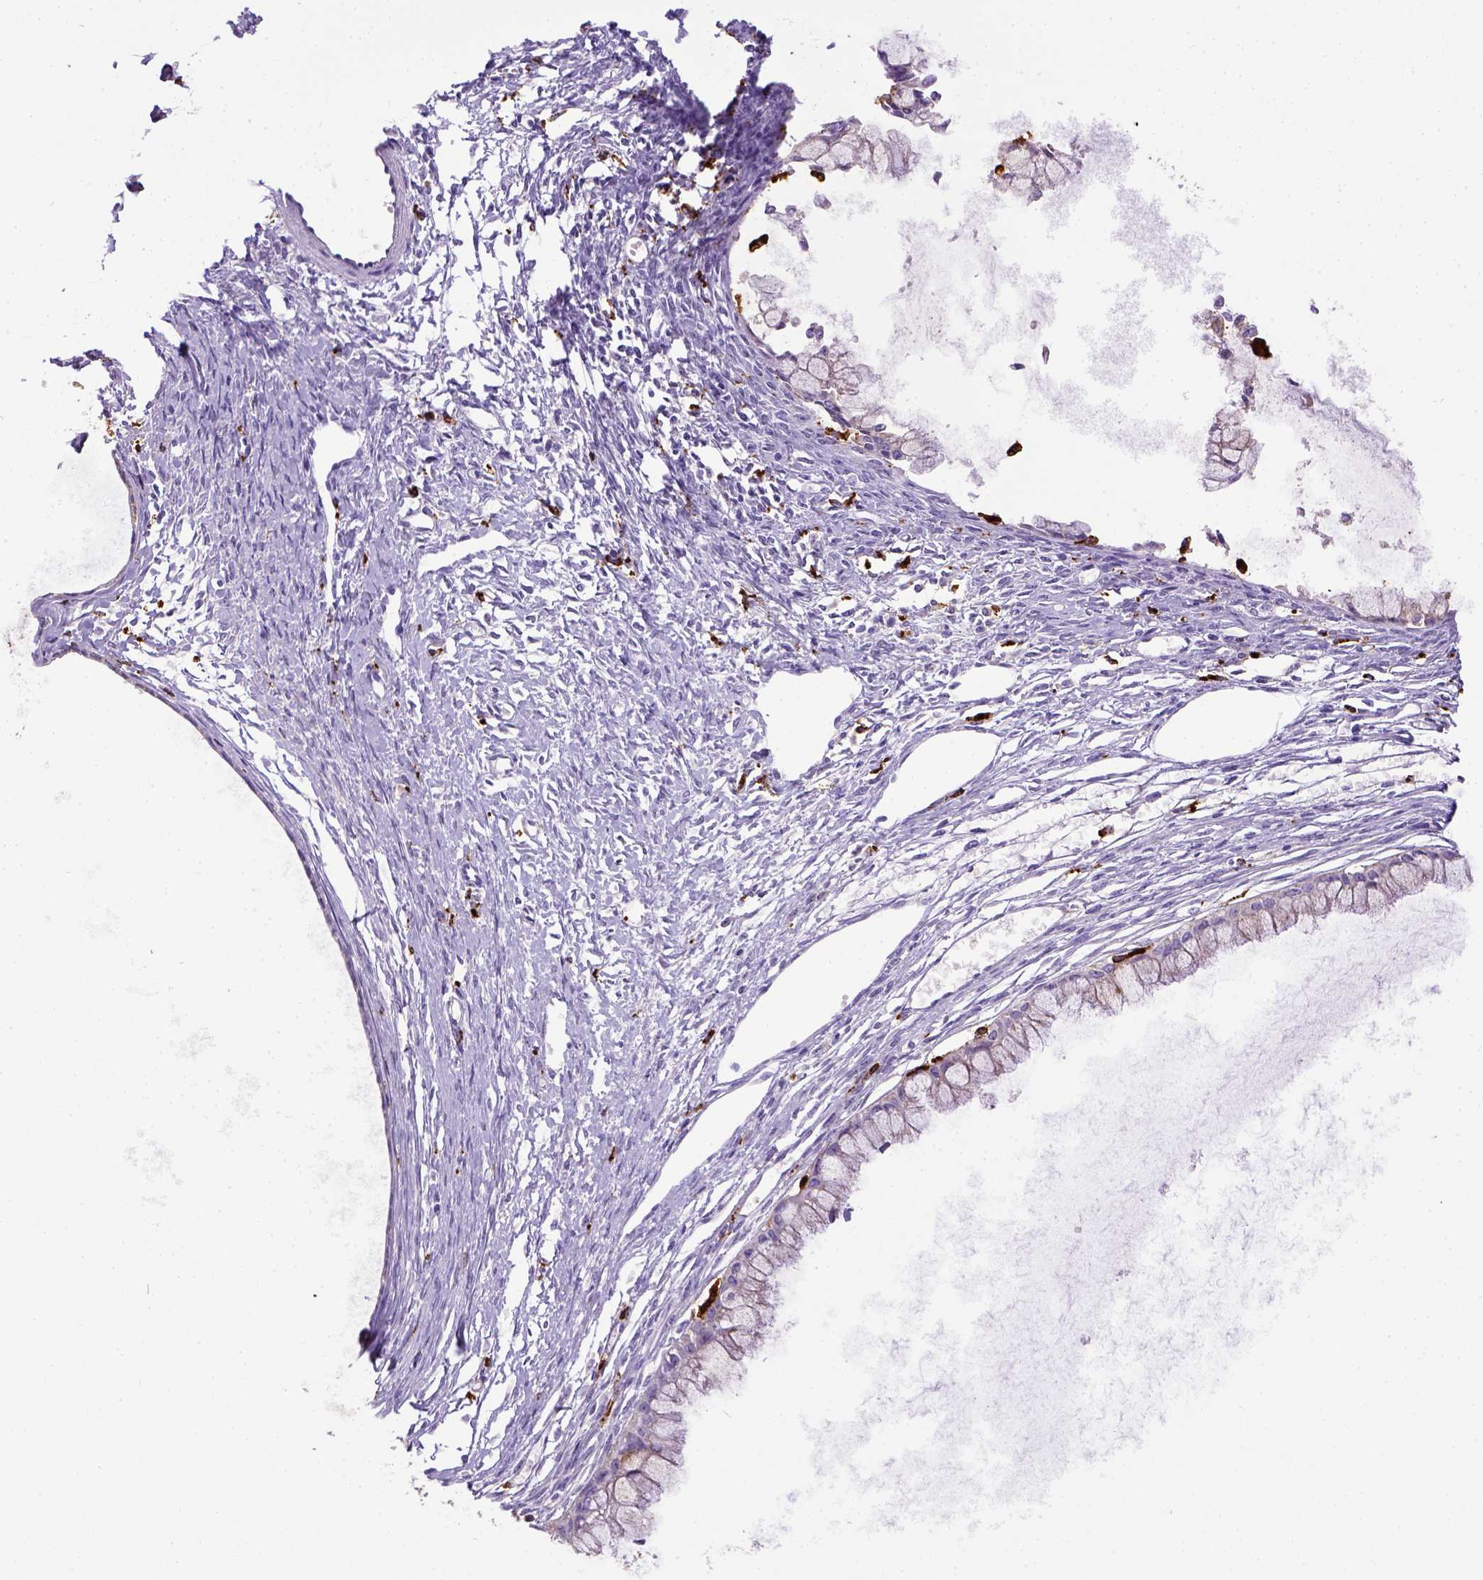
{"staining": {"intensity": "negative", "quantity": "none", "location": "none"}, "tissue": "ovarian cancer", "cell_type": "Tumor cells", "image_type": "cancer", "snomed": [{"axis": "morphology", "description": "Cystadenocarcinoma, mucinous, NOS"}, {"axis": "topography", "description": "Ovary"}], "caption": "The micrograph demonstrates no staining of tumor cells in mucinous cystadenocarcinoma (ovarian).", "gene": "CD68", "patient": {"sex": "female", "age": 41}}